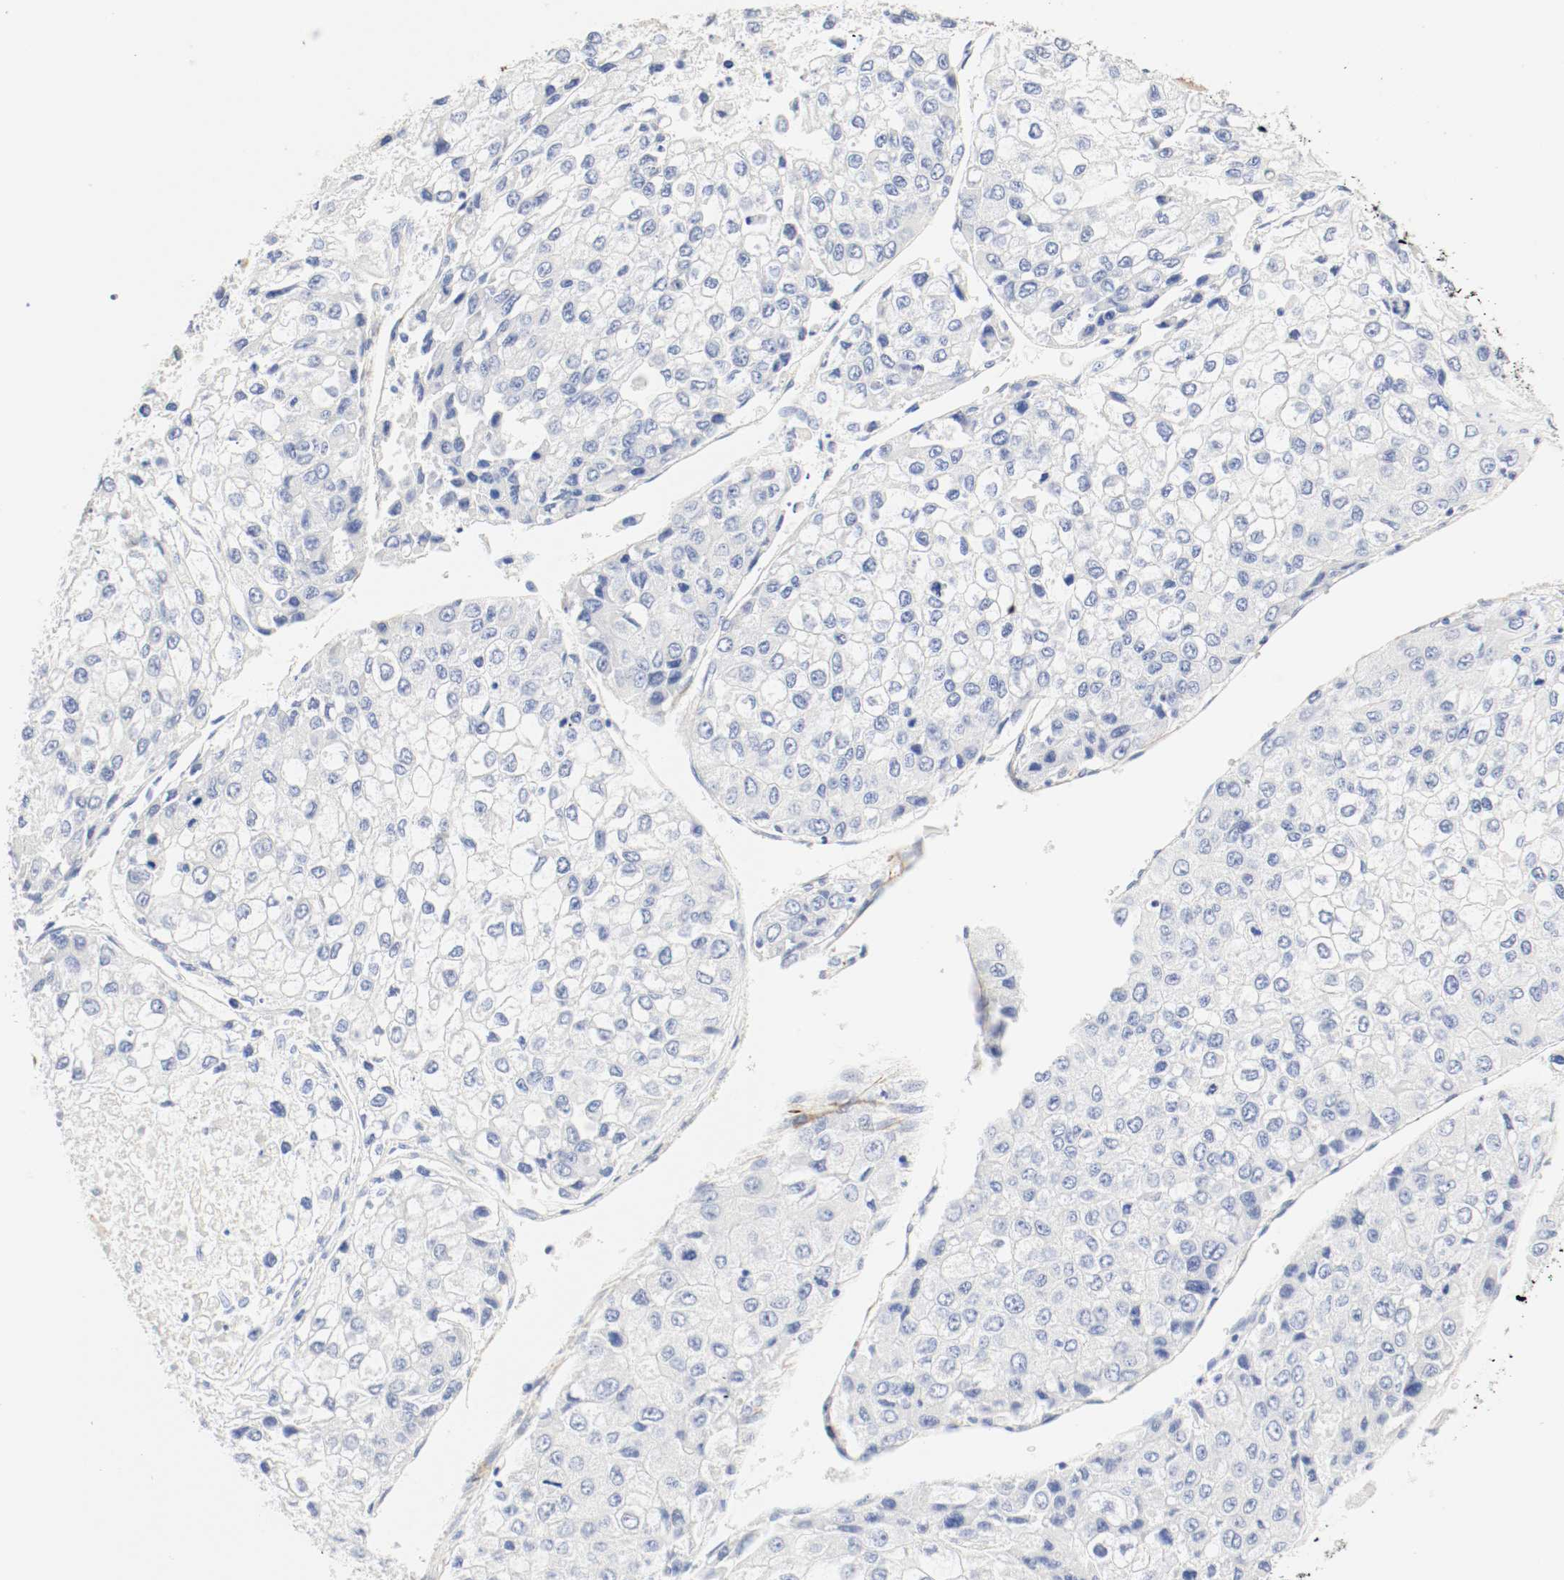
{"staining": {"intensity": "negative", "quantity": "none", "location": "none"}, "tissue": "liver cancer", "cell_type": "Tumor cells", "image_type": "cancer", "snomed": [{"axis": "morphology", "description": "Carcinoma, Hepatocellular, NOS"}, {"axis": "topography", "description": "Liver"}], "caption": "Immunohistochemical staining of liver hepatocellular carcinoma displays no significant positivity in tumor cells.", "gene": "GIT1", "patient": {"sex": "female", "age": 66}}